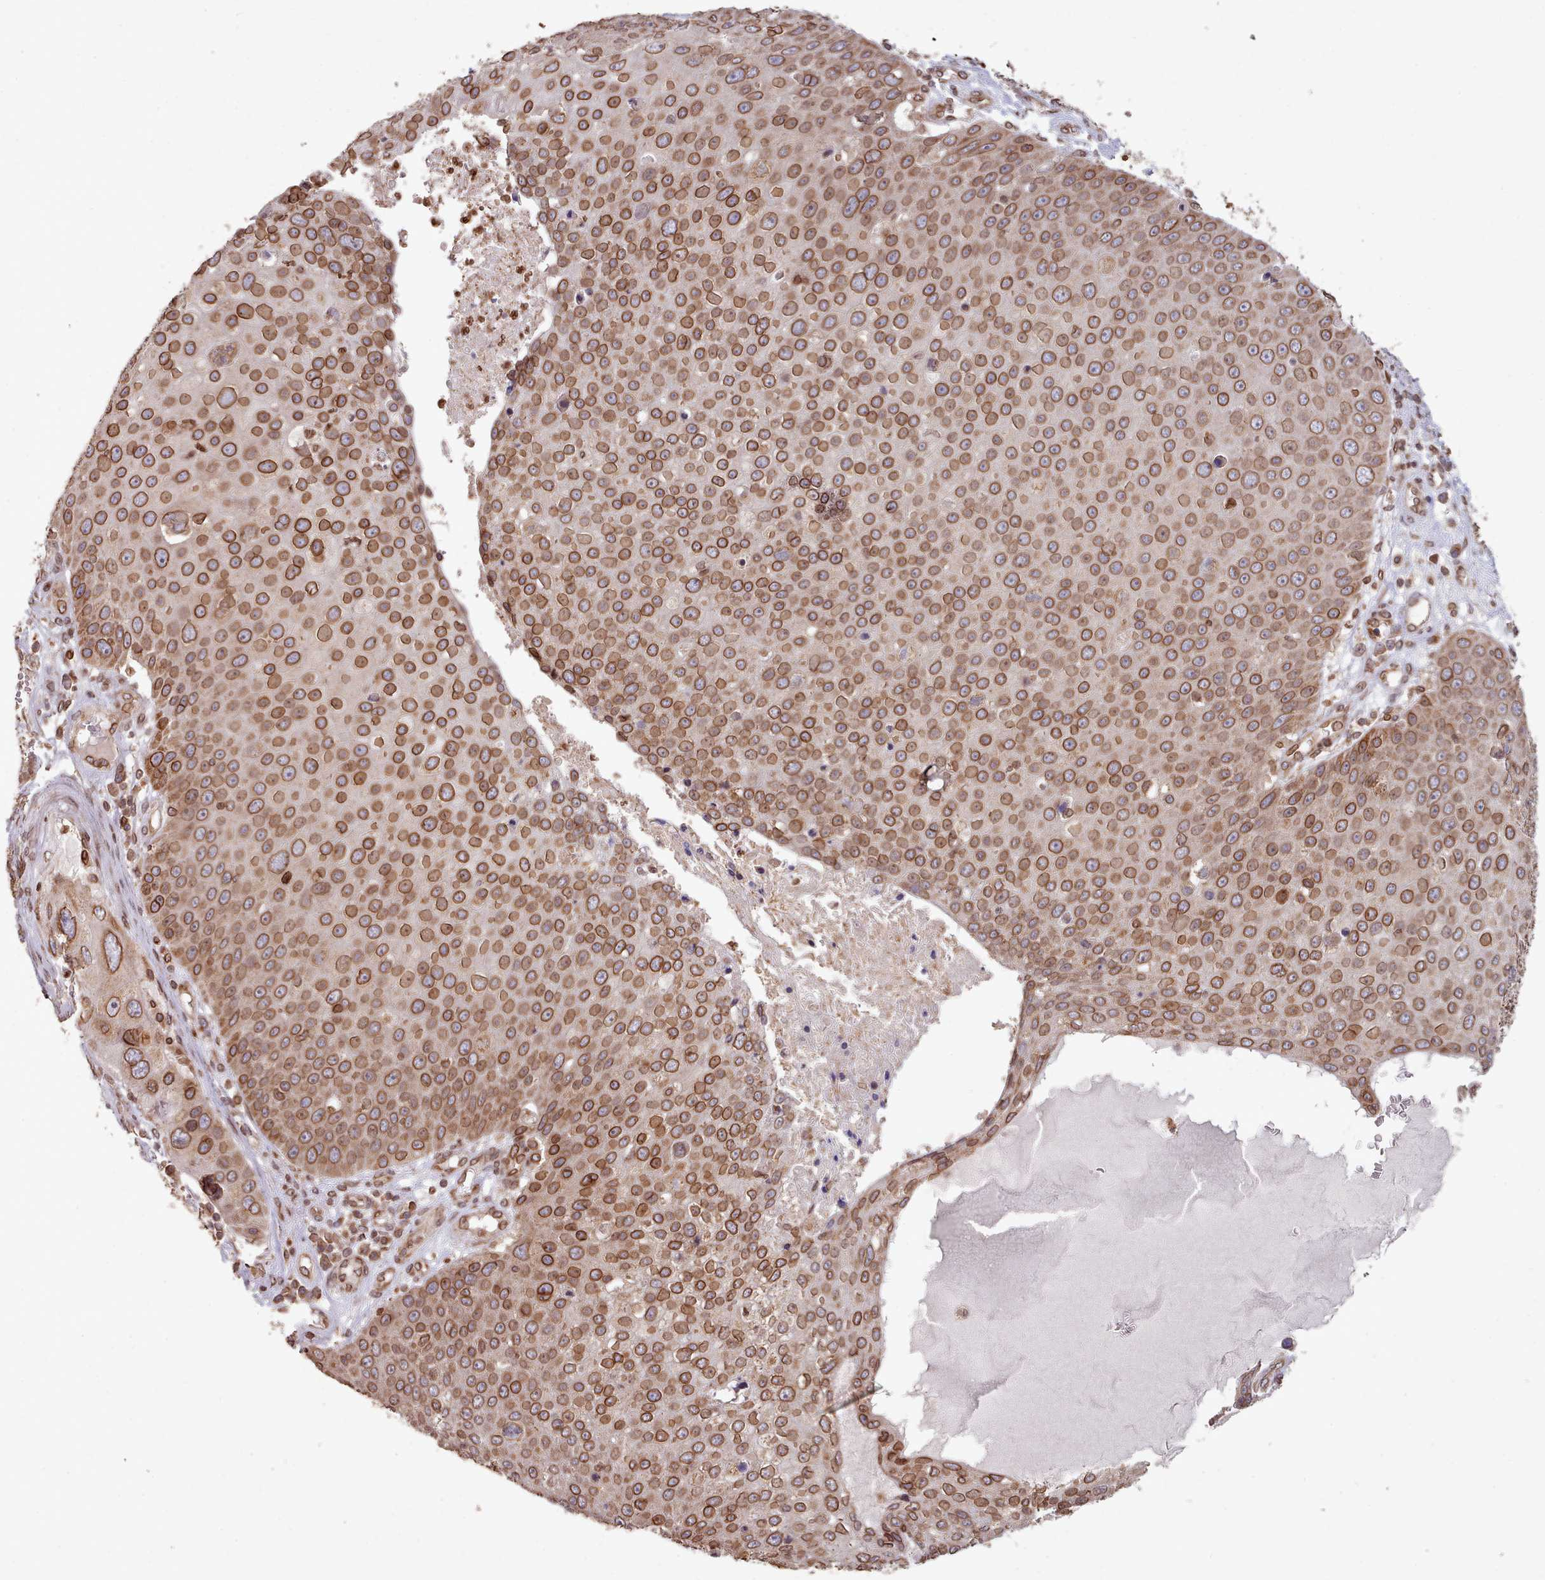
{"staining": {"intensity": "moderate", "quantity": ">75%", "location": "cytoplasmic/membranous,nuclear"}, "tissue": "skin cancer", "cell_type": "Tumor cells", "image_type": "cancer", "snomed": [{"axis": "morphology", "description": "Squamous cell carcinoma, NOS"}, {"axis": "topography", "description": "Skin"}], "caption": "Immunohistochemical staining of squamous cell carcinoma (skin) shows moderate cytoplasmic/membranous and nuclear protein staining in approximately >75% of tumor cells.", "gene": "TOR1AIP1", "patient": {"sex": "male", "age": 71}}